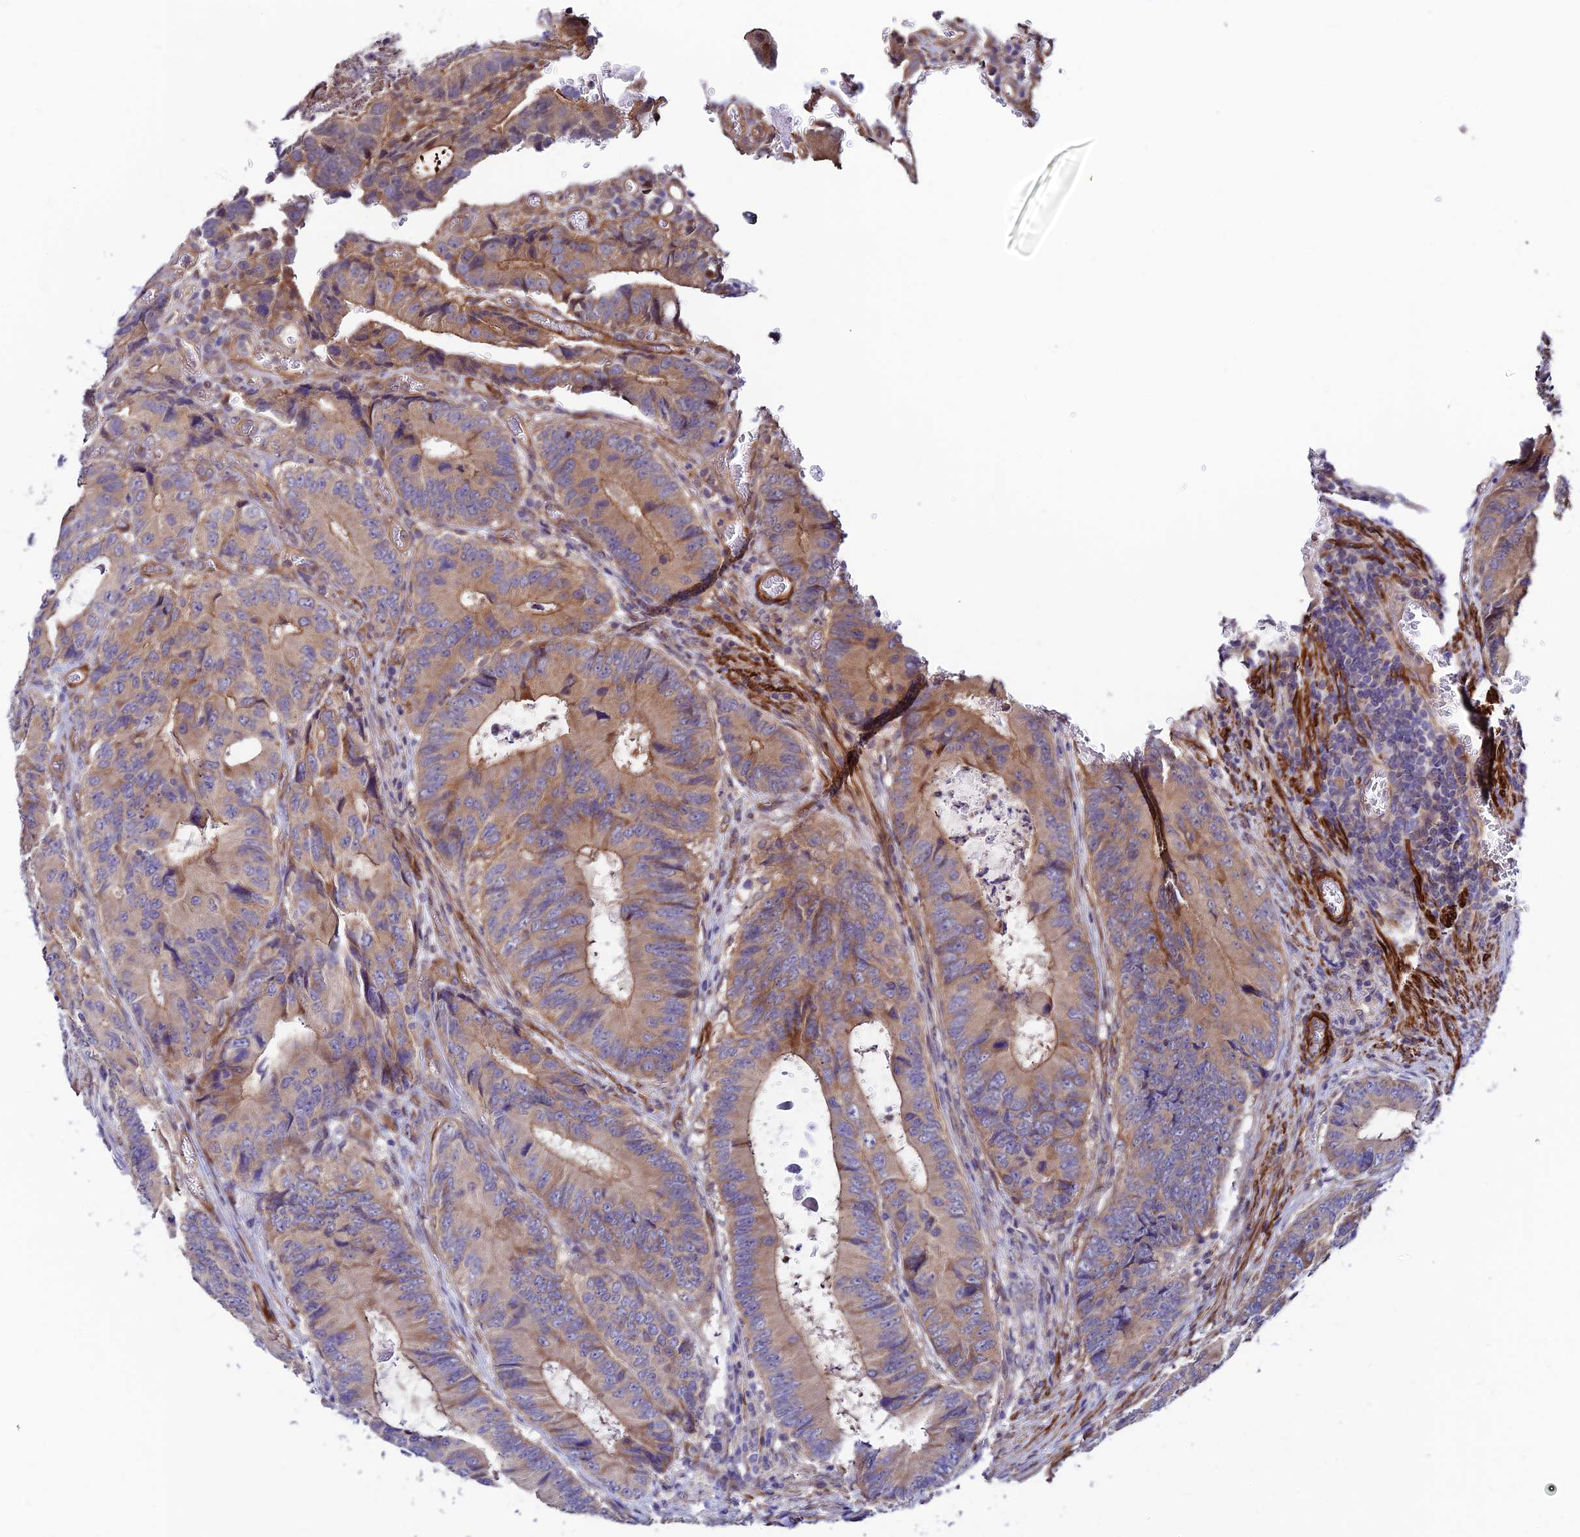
{"staining": {"intensity": "moderate", "quantity": ">75%", "location": "cytoplasmic/membranous"}, "tissue": "colorectal cancer", "cell_type": "Tumor cells", "image_type": "cancer", "snomed": [{"axis": "morphology", "description": "Adenocarcinoma, NOS"}, {"axis": "topography", "description": "Colon"}], "caption": "Brown immunohistochemical staining in human adenocarcinoma (colorectal) shows moderate cytoplasmic/membranous staining in about >75% of tumor cells.", "gene": "ANKRD50", "patient": {"sex": "male", "age": 85}}